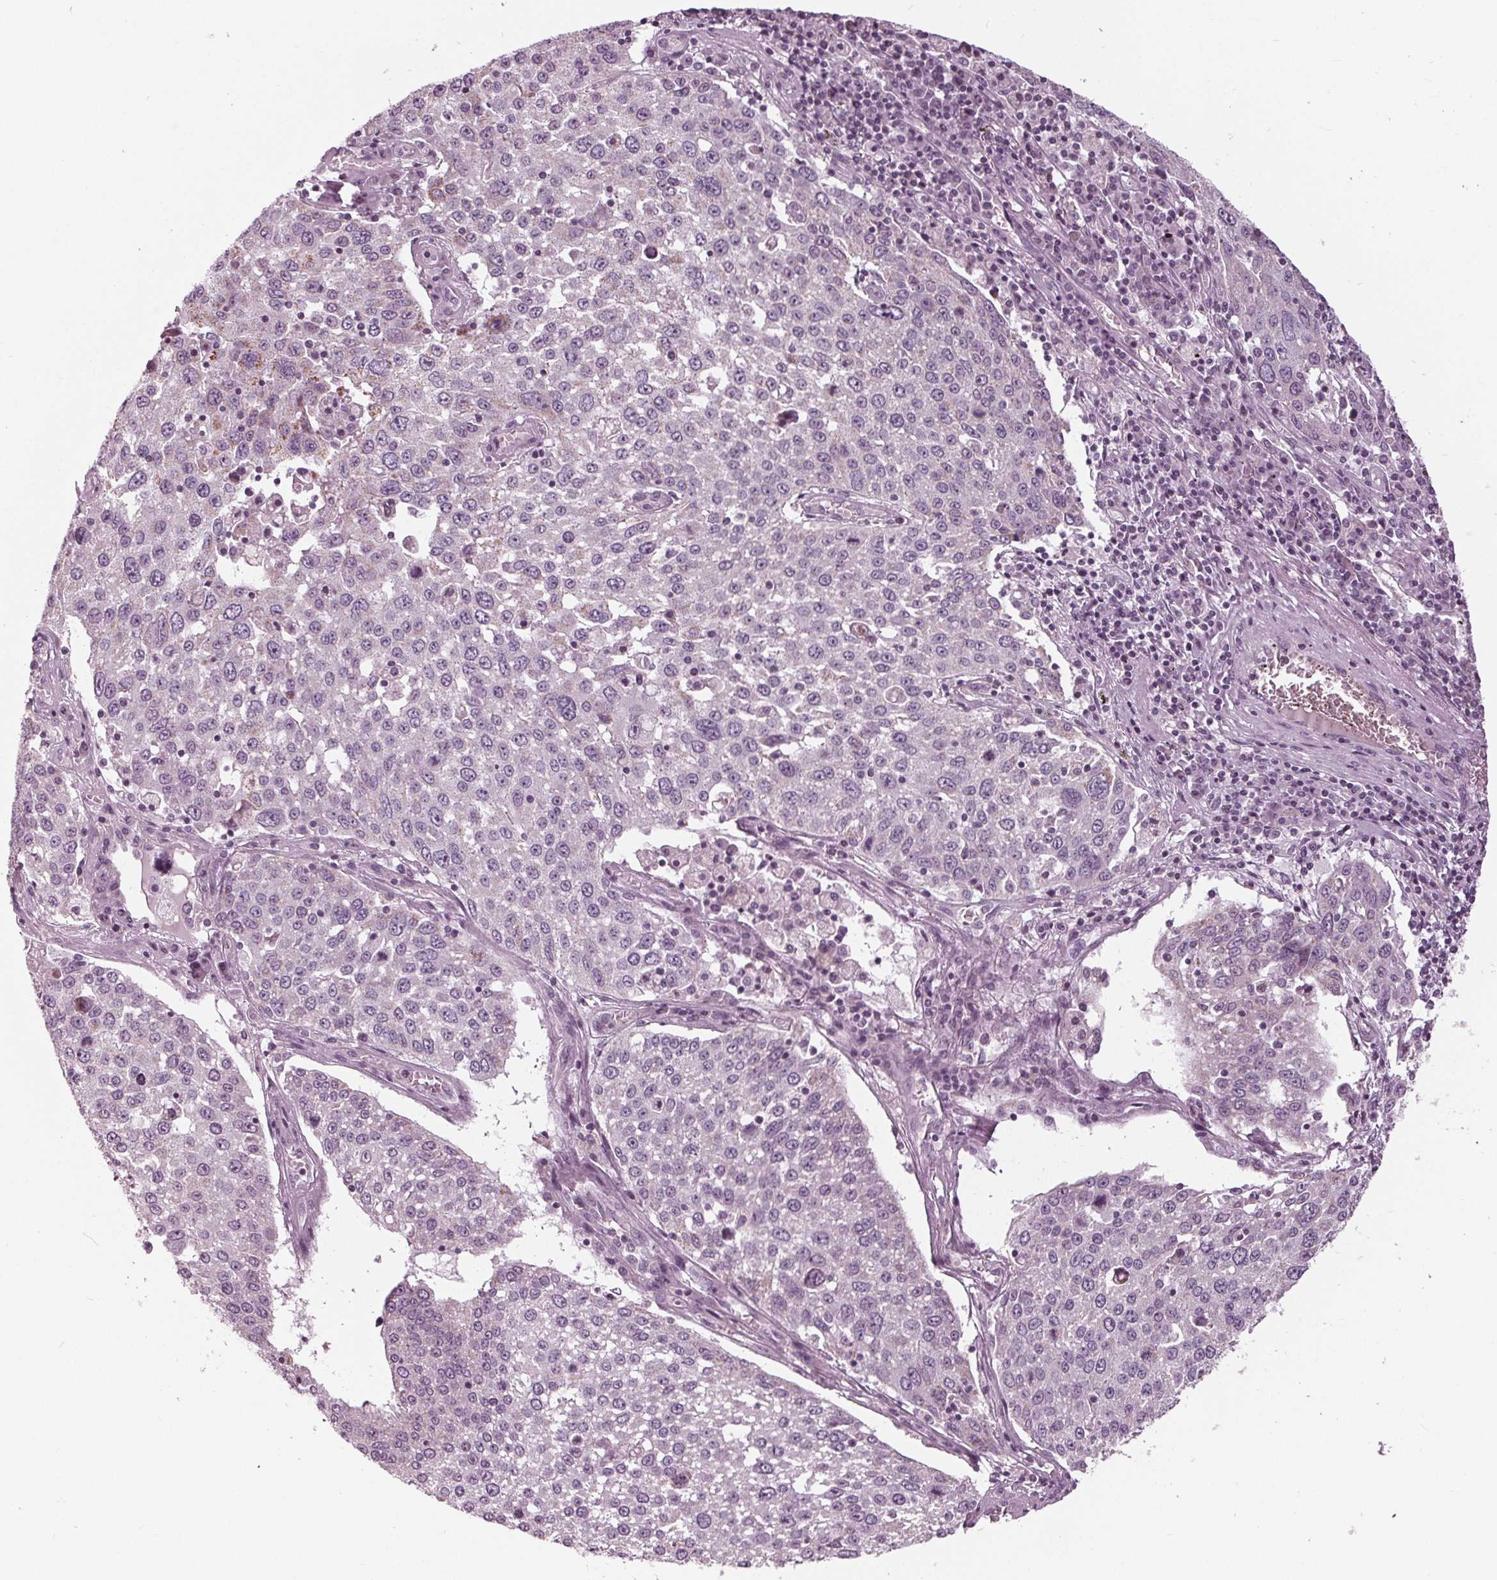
{"staining": {"intensity": "negative", "quantity": "none", "location": "none"}, "tissue": "lung cancer", "cell_type": "Tumor cells", "image_type": "cancer", "snomed": [{"axis": "morphology", "description": "Squamous cell carcinoma, NOS"}, {"axis": "topography", "description": "Lung"}], "caption": "Tumor cells are negative for brown protein staining in lung squamous cell carcinoma.", "gene": "CLN6", "patient": {"sex": "male", "age": 65}}